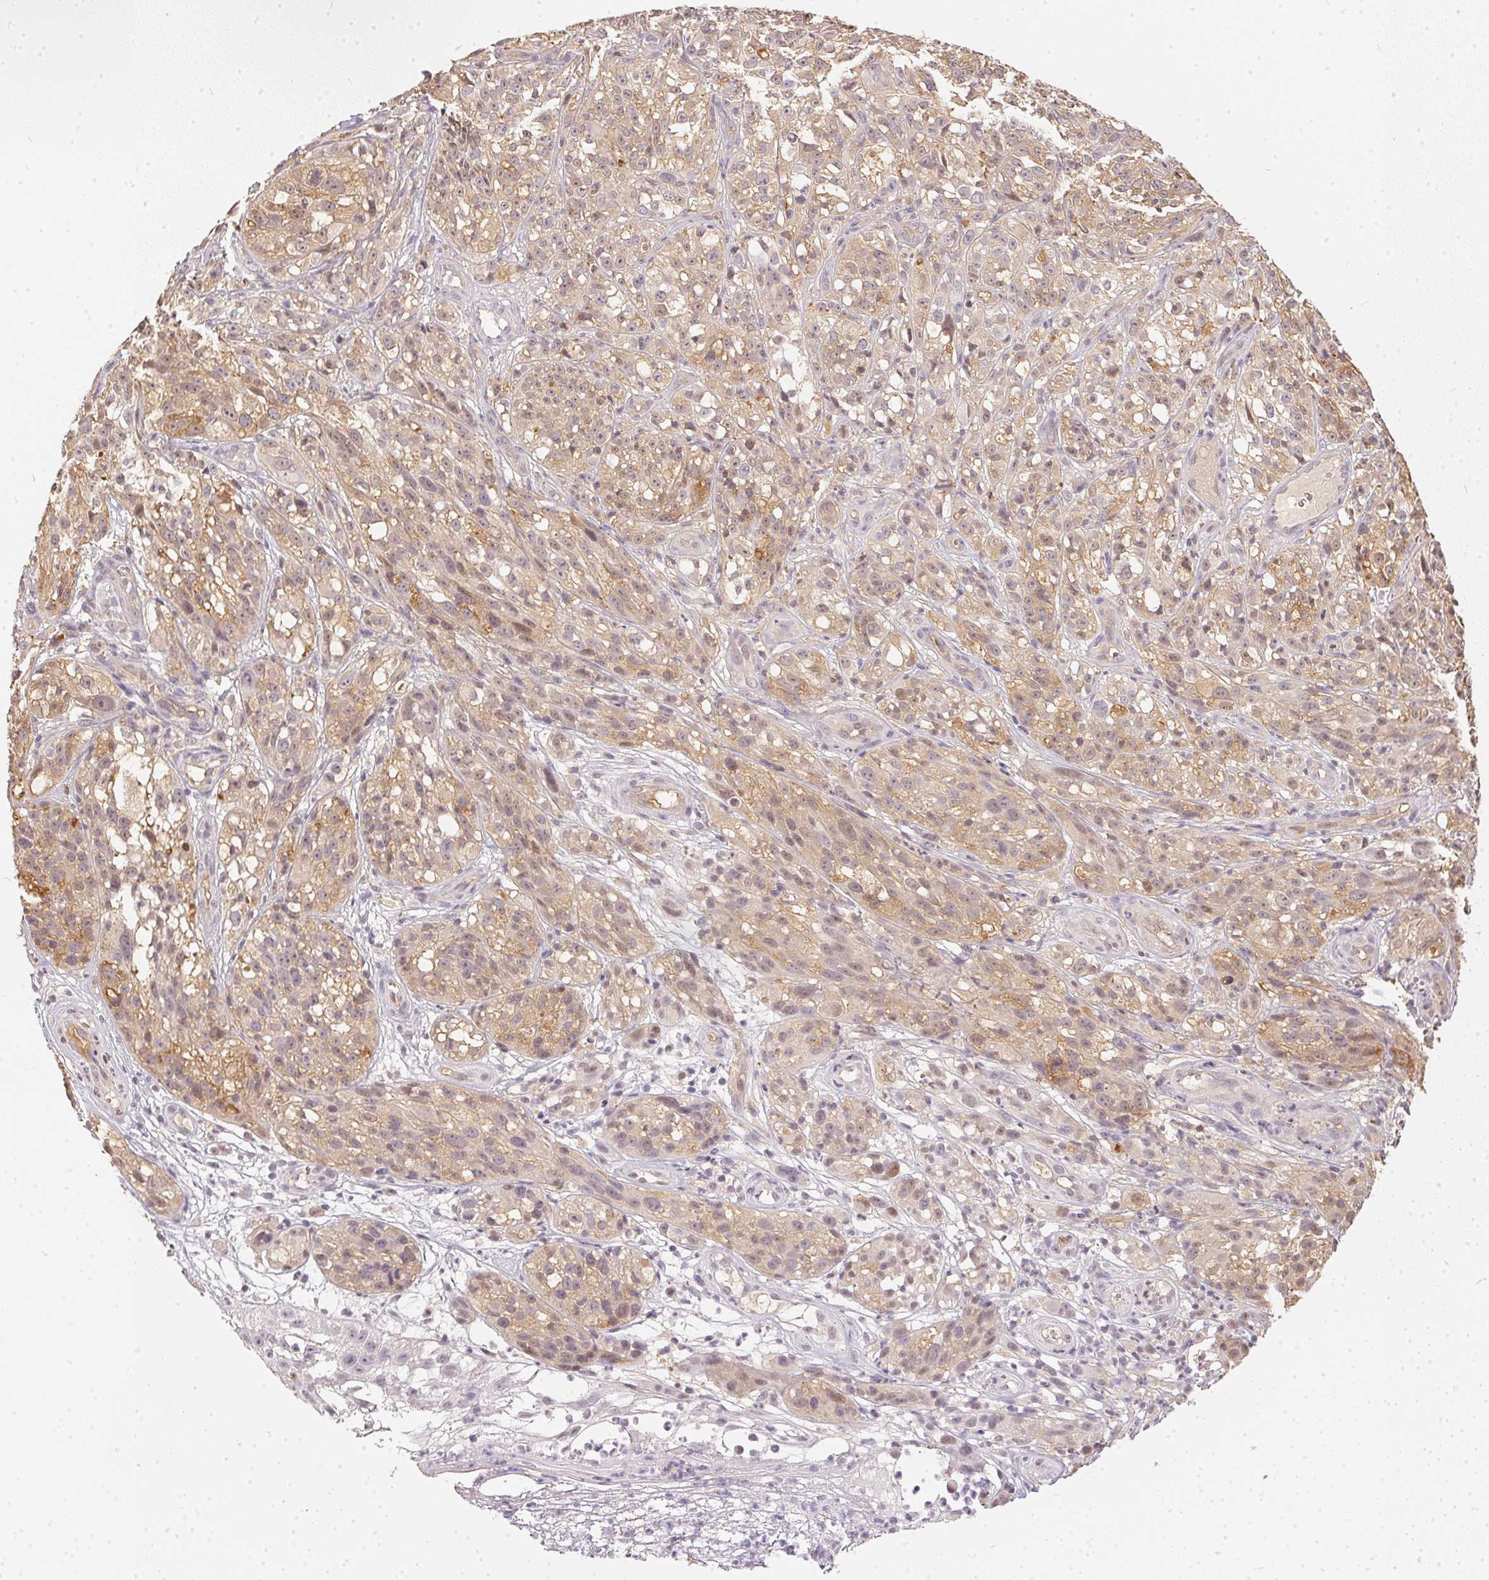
{"staining": {"intensity": "weak", "quantity": ">75%", "location": "cytoplasmic/membranous"}, "tissue": "melanoma", "cell_type": "Tumor cells", "image_type": "cancer", "snomed": [{"axis": "morphology", "description": "Malignant melanoma, NOS"}, {"axis": "topography", "description": "Skin"}], "caption": "DAB immunohistochemical staining of human malignant melanoma reveals weak cytoplasmic/membranous protein positivity in approximately >75% of tumor cells.", "gene": "BLMH", "patient": {"sex": "female", "age": 85}}